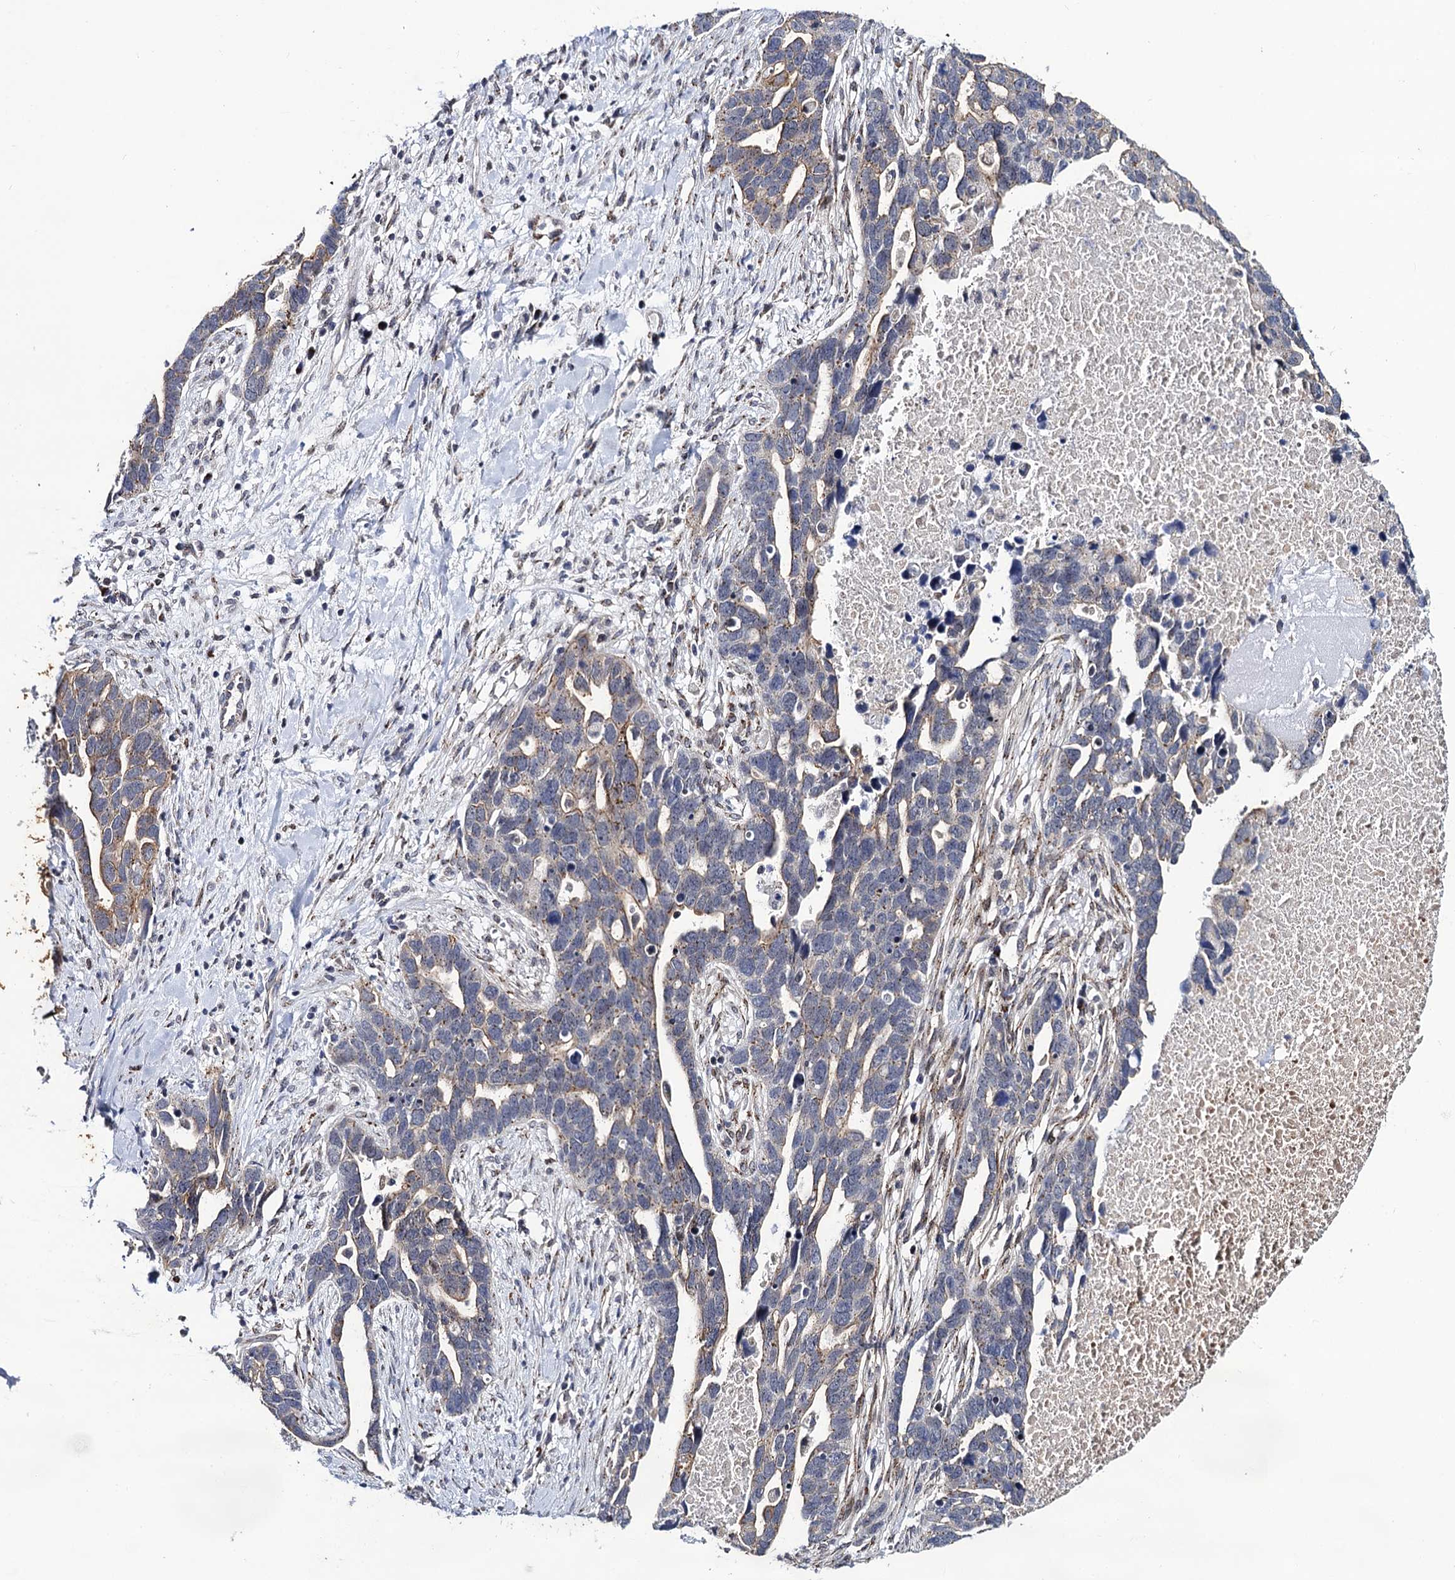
{"staining": {"intensity": "weak", "quantity": "25%-75%", "location": "cytoplasmic/membranous"}, "tissue": "ovarian cancer", "cell_type": "Tumor cells", "image_type": "cancer", "snomed": [{"axis": "morphology", "description": "Cystadenocarcinoma, serous, NOS"}, {"axis": "topography", "description": "Ovary"}], "caption": "Protein analysis of ovarian cancer tissue exhibits weak cytoplasmic/membranous positivity in approximately 25%-75% of tumor cells.", "gene": "THAP2", "patient": {"sex": "female", "age": 54}}